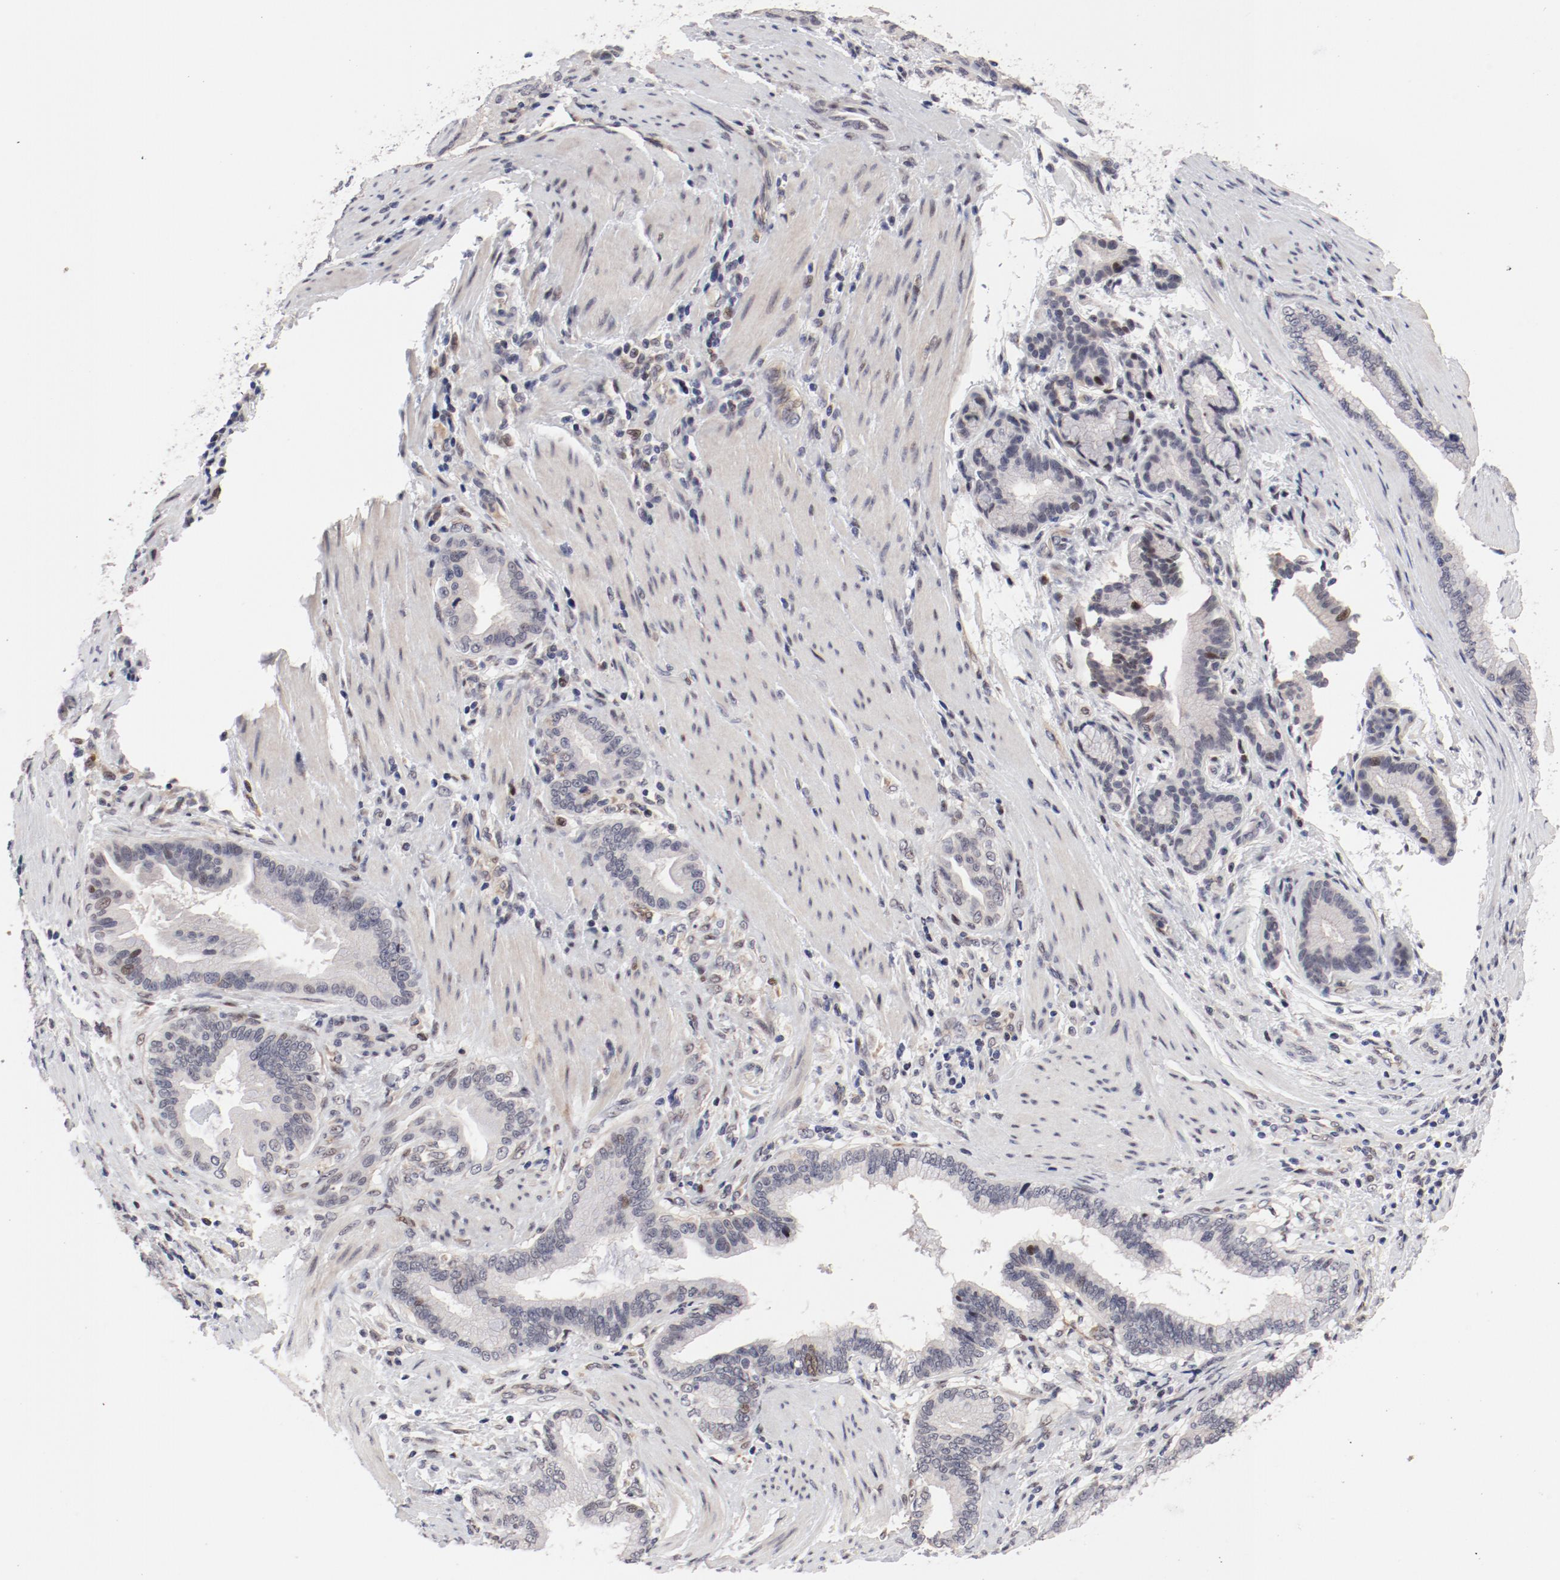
{"staining": {"intensity": "negative", "quantity": "none", "location": "none"}, "tissue": "pancreatic cancer", "cell_type": "Tumor cells", "image_type": "cancer", "snomed": [{"axis": "morphology", "description": "Adenocarcinoma, NOS"}, {"axis": "topography", "description": "Pancreas"}], "caption": "Tumor cells show no significant positivity in pancreatic adenocarcinoma.", "gene": "FSCB", "patient": {"sex": "female", "age": 64}}